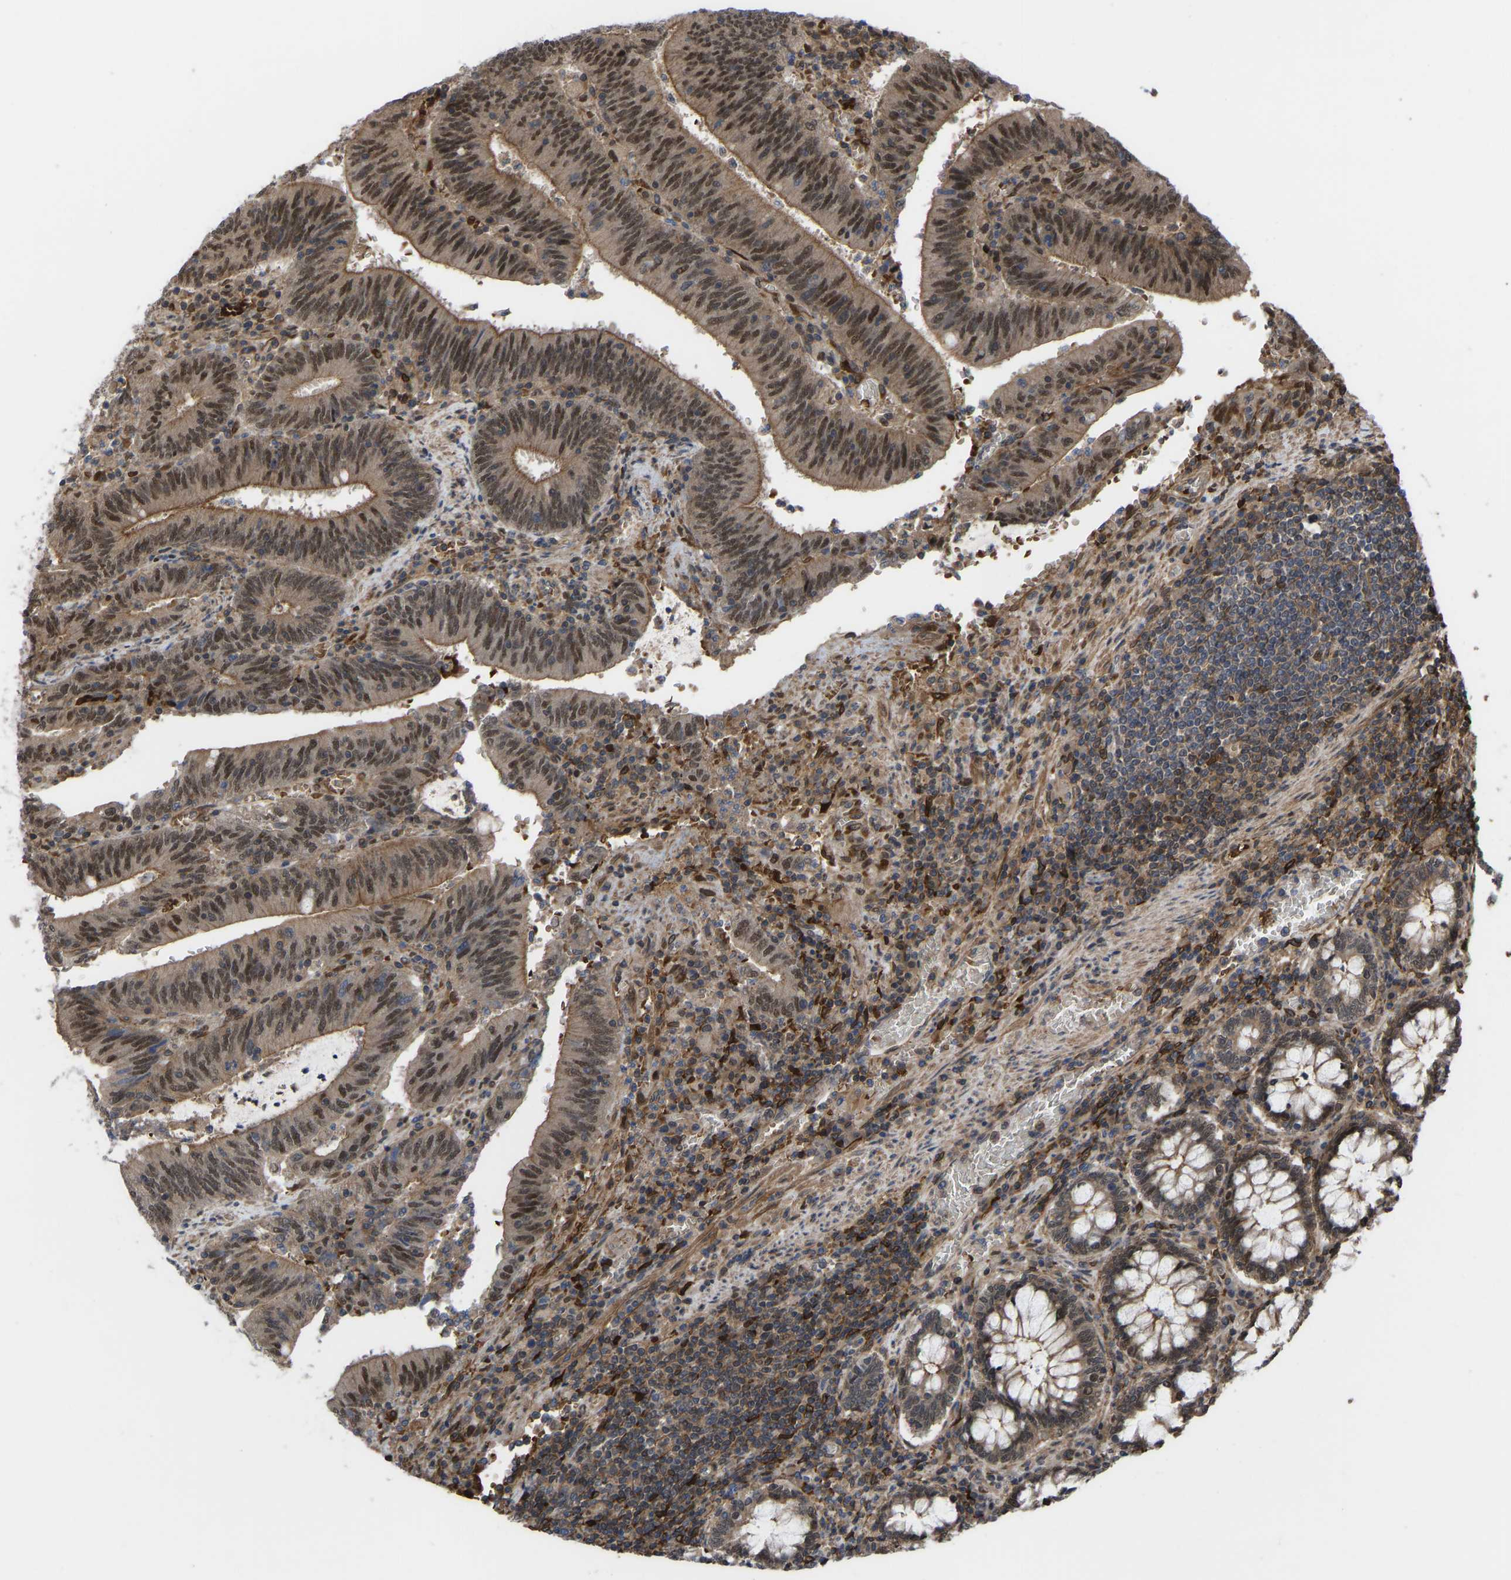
{"staining": {"intensity": "moderate", "quantity": ">75%", "location": "cytoplasmic/membranous,nuclear"}, "tissue": "colorectal cancer", "cell_type": "Tumor cells", "image_type": "cancer", "snomed": [{"axis": "morphology", "description": "Normal tissue, NOS"}, {"axis": "morphology", "description": "Adenocarcinoma, NOS"}, {"axis": "topography", "description": "Rectum"}], "caption": "Immunohistochemical staining of colorectal cancer demonstrates medium levels of moderate cytoplasmic/membranous and nuclear protein staining in approximately >75% of tumor cells.", "gene": "CYP7B1", "patient": {"sex": "female", "age": 66}}